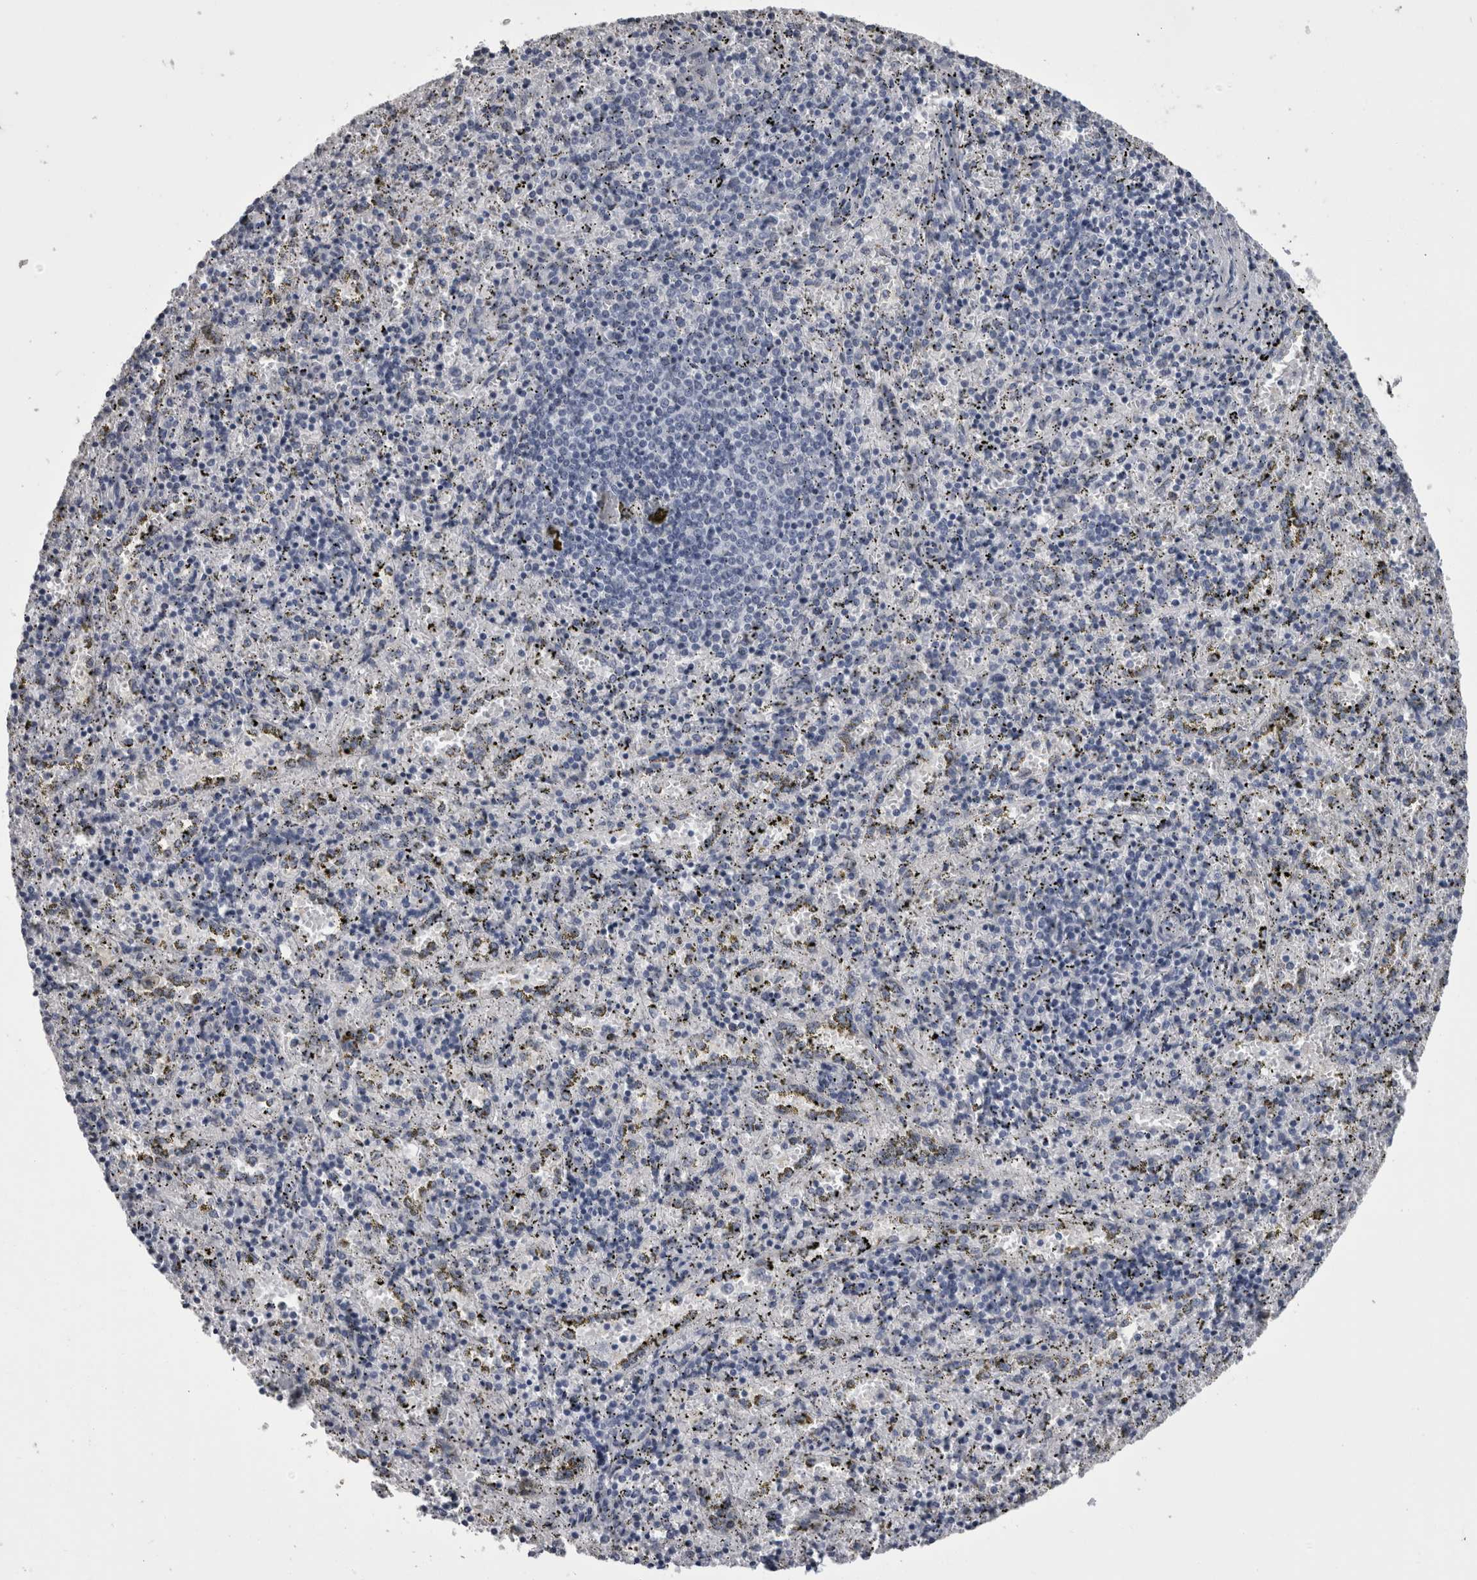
{"staining": {"intensity": "negative", "quantity": "none", "location": "none"}, "tissue": "spleen", "cell_type": "Cells in red pulp", "image_type": "normal", "snomed": [{"axis": "morphology", "description": "Normal tissue, NOS"}, {"axis": "topography", "description": "Spleen"}], "caption": "Benign spleen was stained to show a protein in brown. There is no significant positivity in cells in red pulp. The staining was performed using DAB (3,3'-diaminobenzidine) to visualize the protein expression in brown, while the nuclei were stained in blue with hematoxylin (Magnification: 20x).", "gene": "AFMID", "patient": {"sex": "male", "age": 11}}